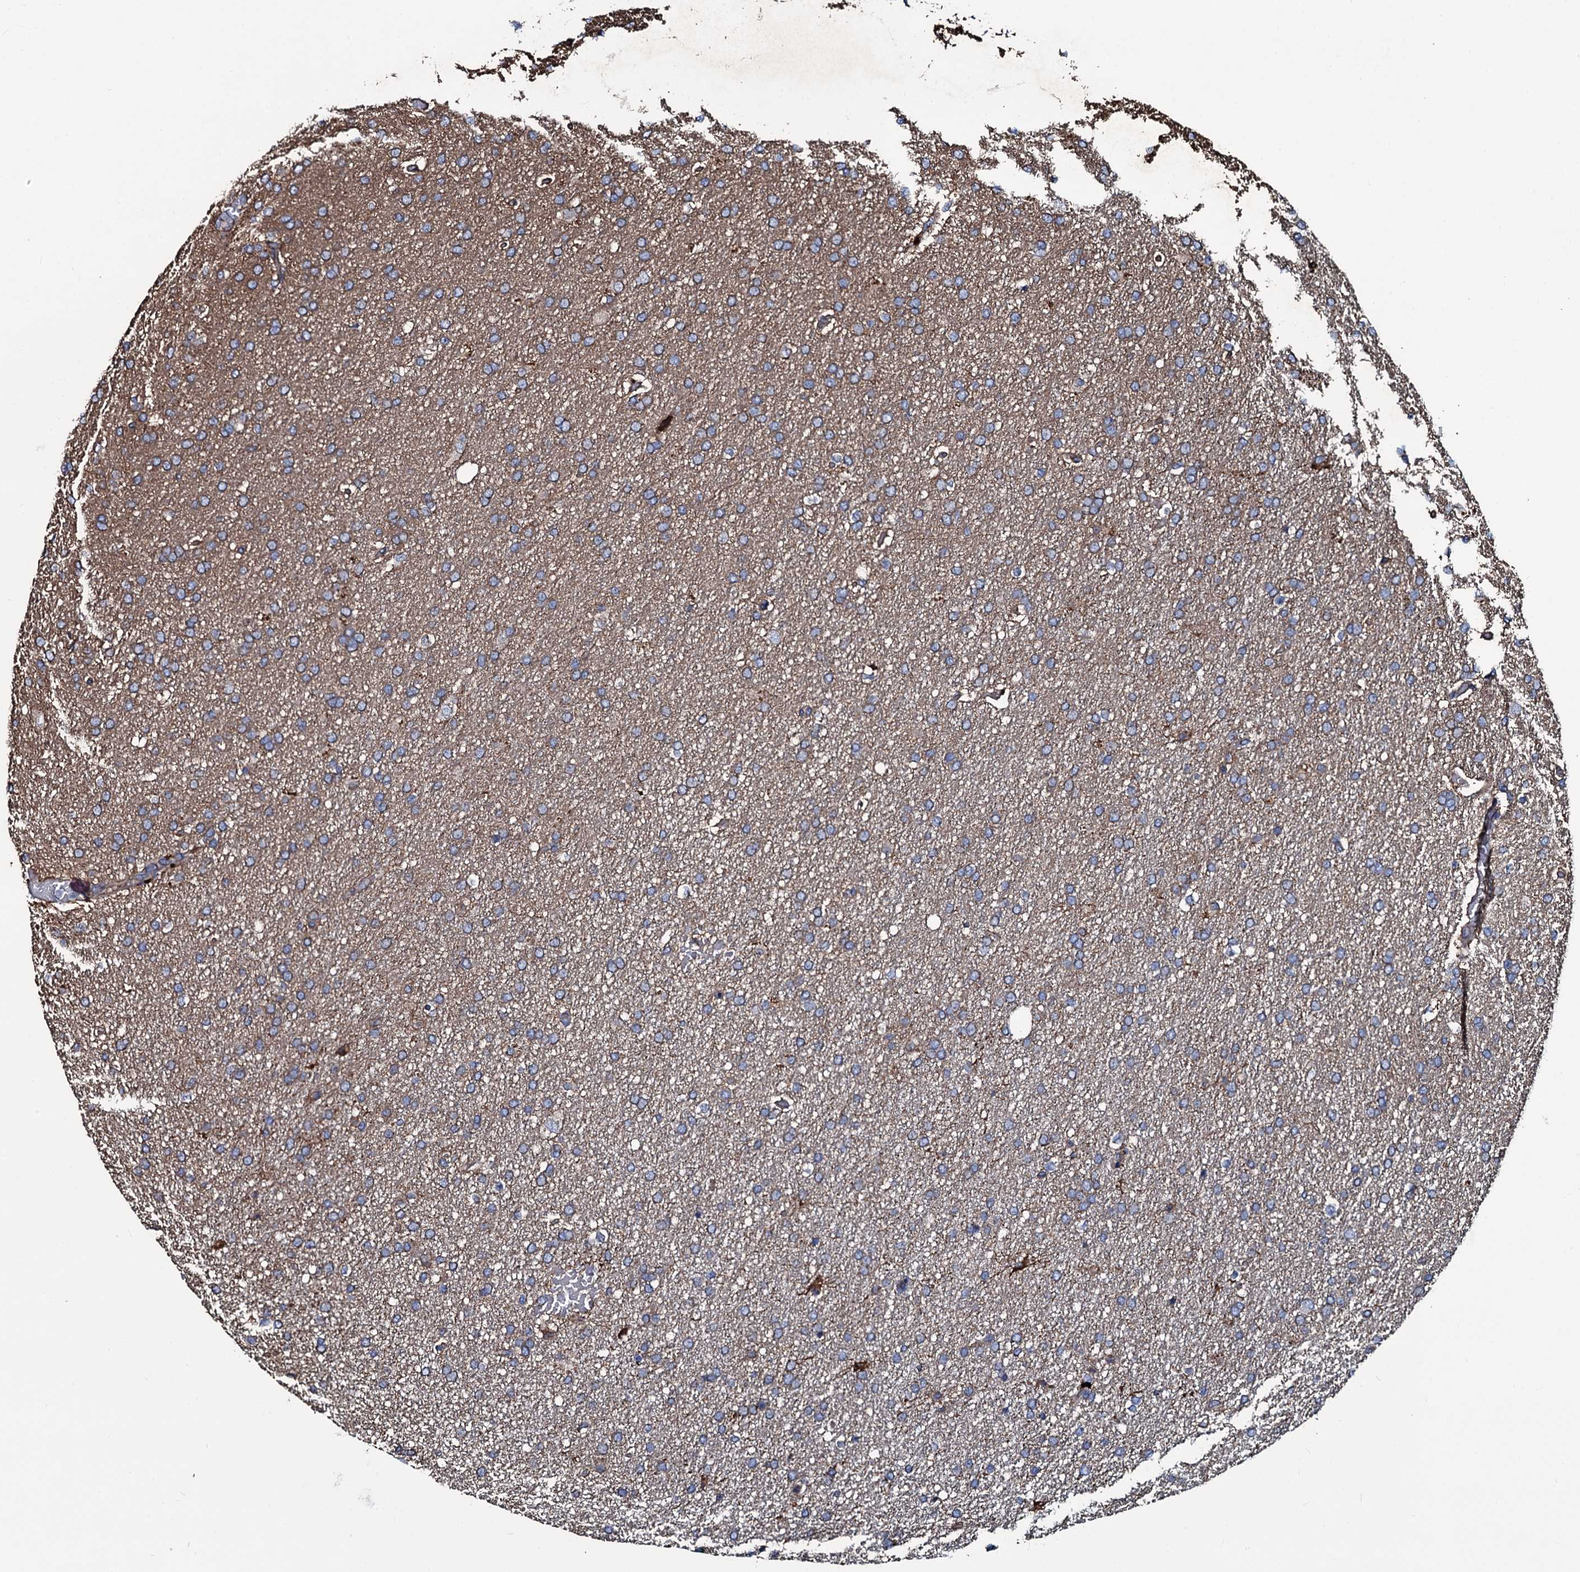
{"staining": {"intensity": "negative", "quantity": "none", "location": "none"}, "tissue": "glioma", "cell_type": "Tumor cells", "image_type": "cancer", "snomed": [{"axis": "morphology", "description": "Glioma, malignant, High grade"}, {"axis": "topography", "description": "Brain"}], "caption": "Tumor cells show no significant protein positivity in malignant glioma (high-grade). (Immunohistochemistry (ihc), brightfield microscopy, high magnification).", "gene": "DMAC2", "patient": {"sex": "male", "age": 72}}